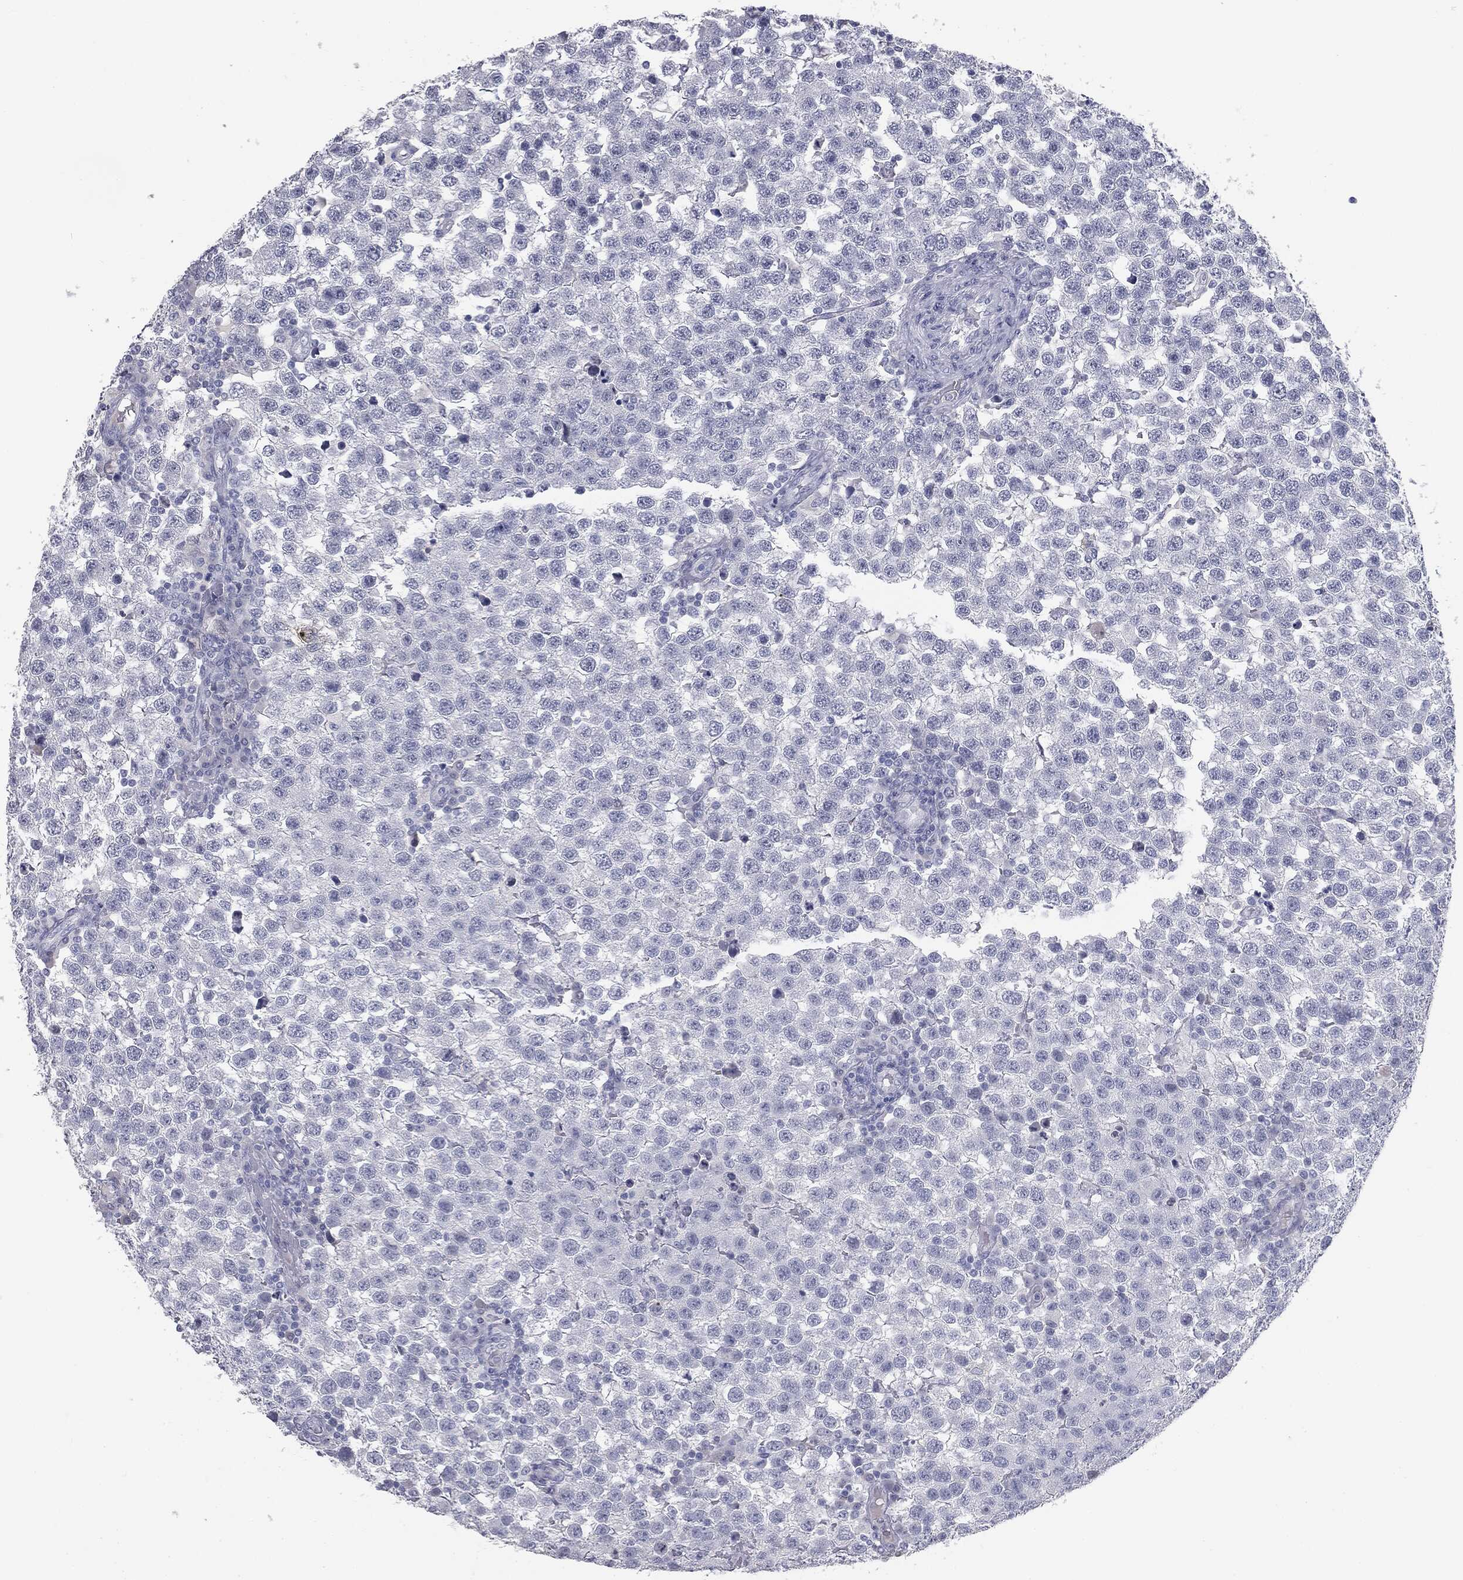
{"staining": {"intensity": "negative", "quantity": "none", "location": "none"}, "tissue": "testis cancer", "cell_type": "Tumor cells", "image_type": "cancer", "snomed": [{"axis": "morphology", "description": "Seminoma, NOS"}, {"axis": "topography", "description": "Testis"}], "caption": "This photomicrograph is of testis cancer (seminoma) stained with immunohistochemistry to label a protein in brown with the nuclei are counter-stained blue. There is no staining in tumor cells.", "gene": "MUC5AC", "patient": {"sex": "male", "age": 34}}